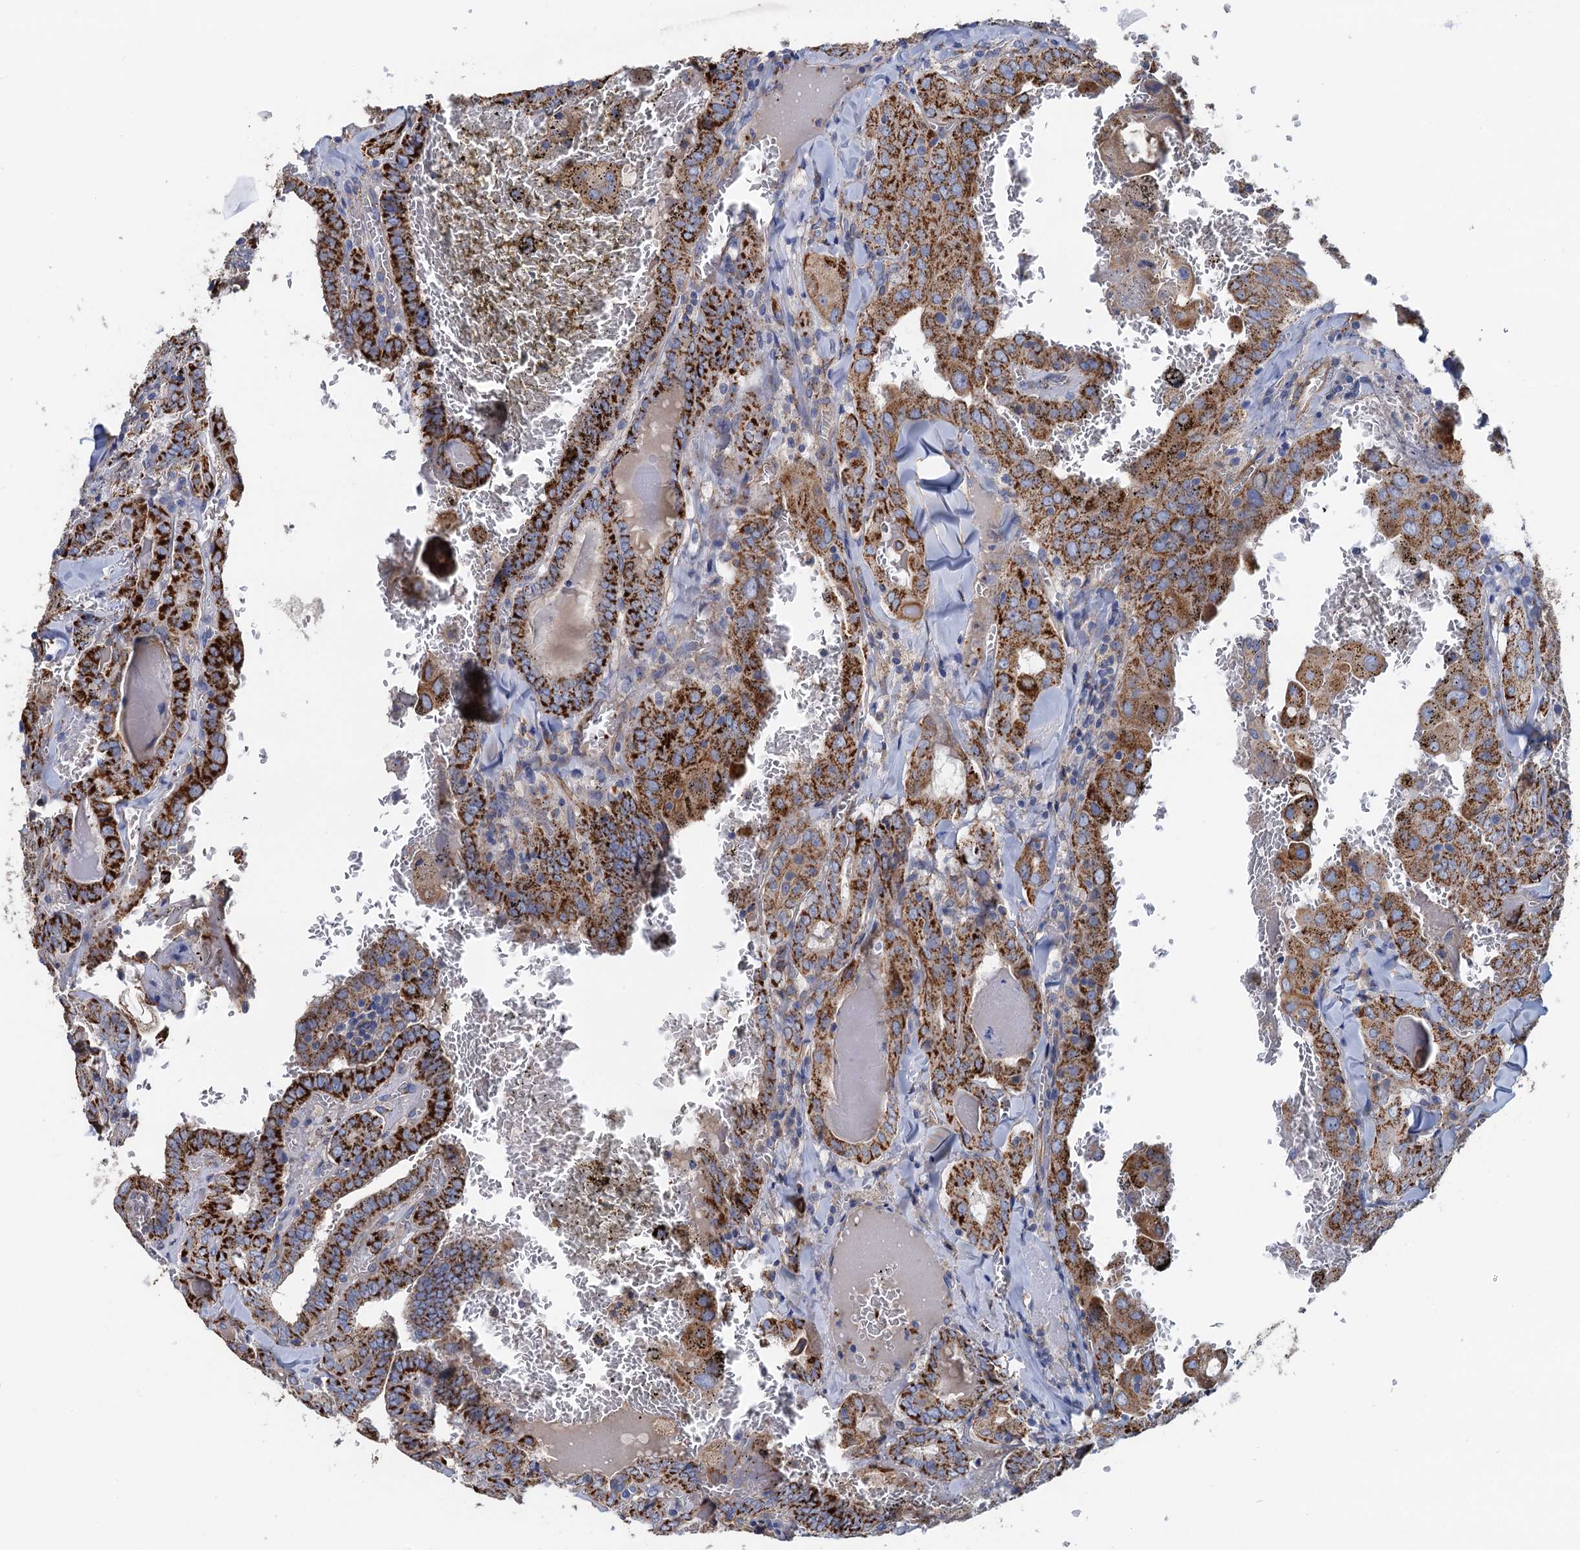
{"staining": {"intensity": "strong", "quantity": ">75%", "location": "cytoplasmic/membranous"}, "tissue": "thyroid cancer", "cell_type": "Tumor cells", "image_type": "cancer", "snomed": [{"axis": "morphology", "description": "Papillary adenocarcinoma, NOS"}, {"axis": "topography", "description": "Thyroid gland"}], "caption": "IHC micrograph of papillary adenocarcinoma (thyroid) stained for a protein (brown), which reveals high levels of strong cytoplasmic/membranous staining in approximately >75% of tumor cells.", "gene": "GCSH", "patient": {"sex": "female", "age": 72}}